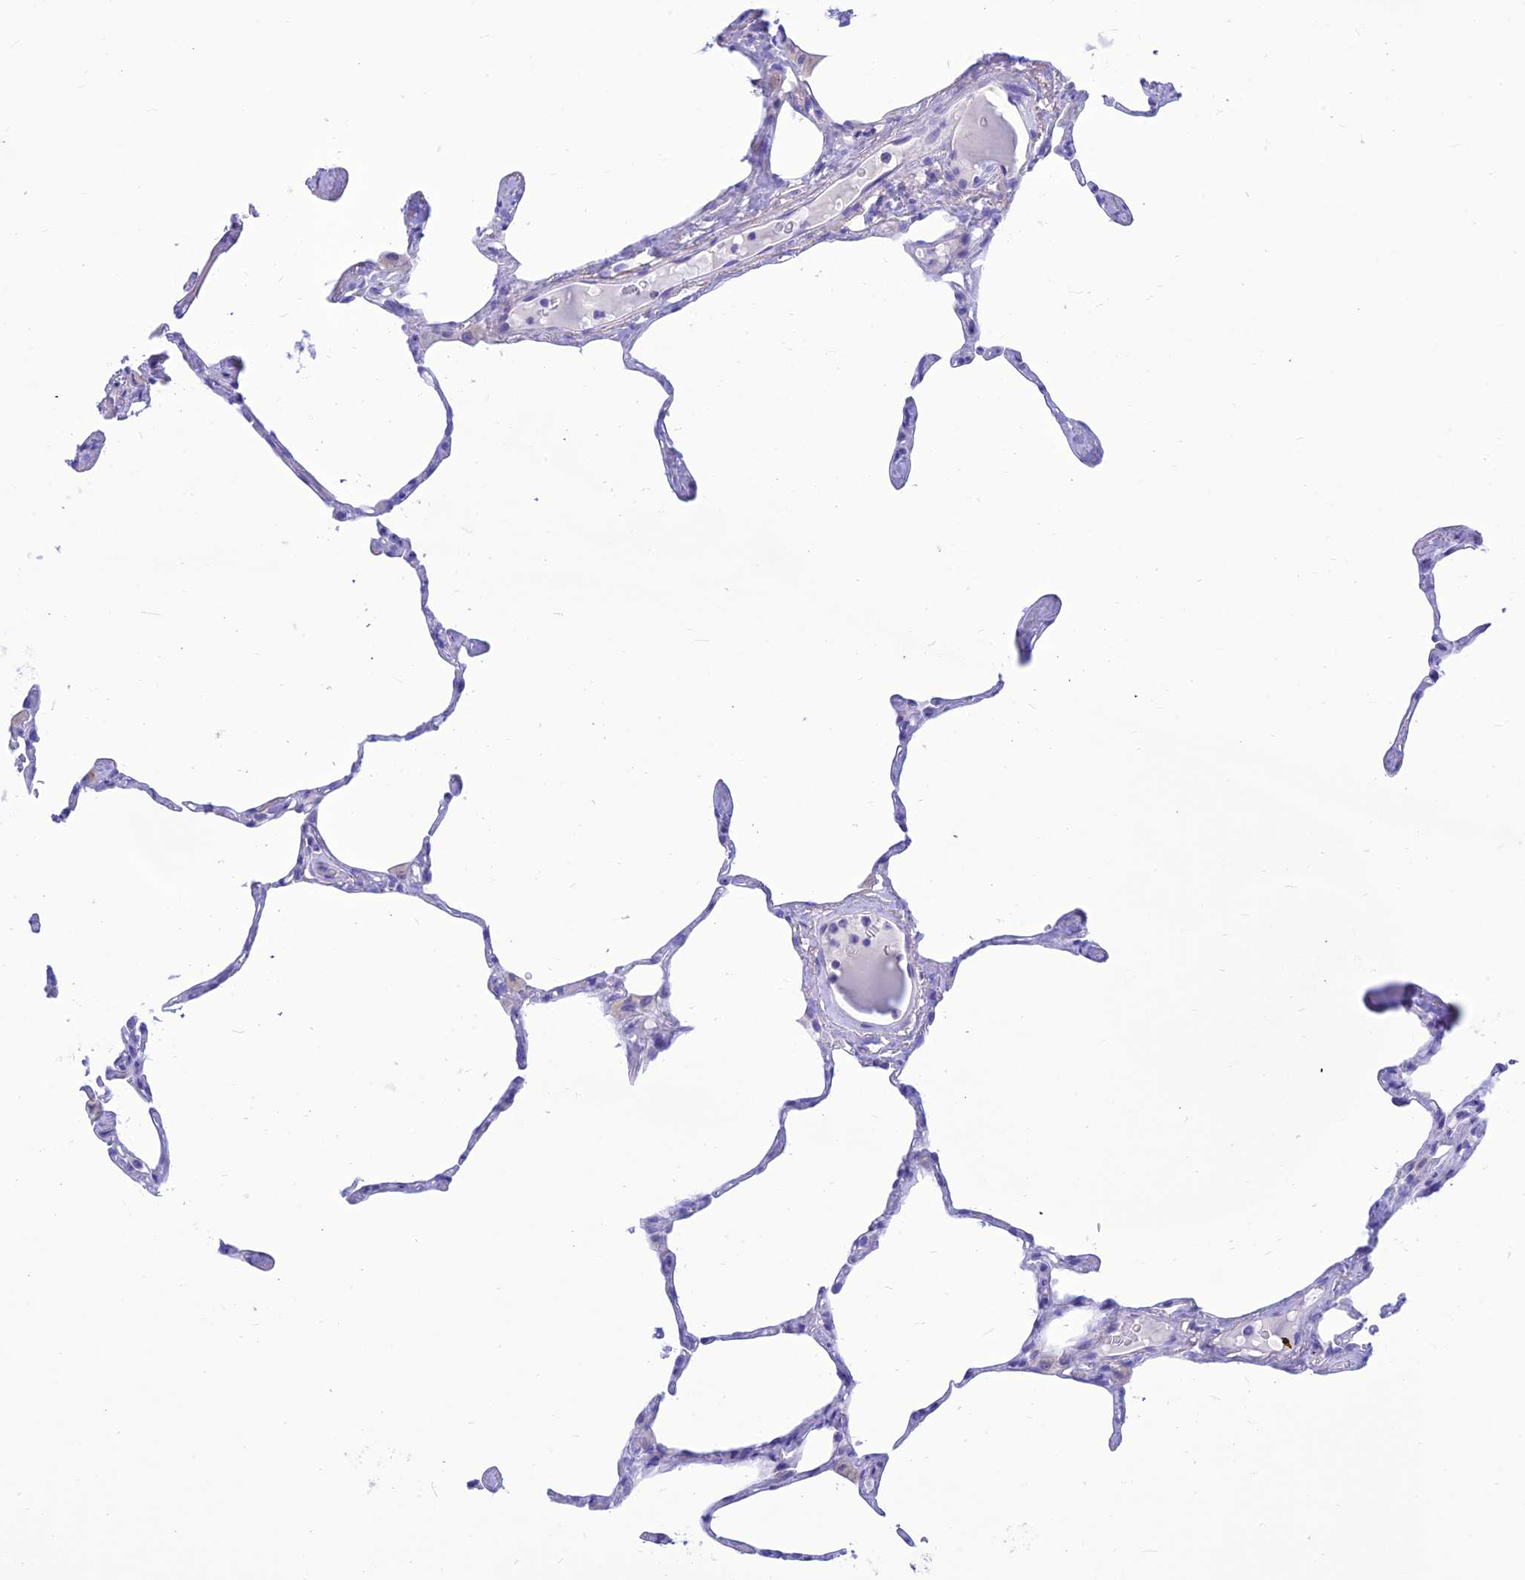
{"staining": {"intensity": "negative", "quantity": "none", "location": "none"}, "tissue": "lung", "cell_type": "Alveolar cells", "image_type": "normal", "snomed": [{"axis": "morphology", "description": "Normal tissue, NOS"}, {"axis": "topography", "description": "Lung"}], "caption": "Immunohistochemical staining of unremarkable lung reveals no significant staining in alveolar cells. (DAB (3,3'-diaminobenzidine) IHC visualized using brightfield microscopy, high magnification).", "gene": "PRNP", "patient": {"sex": "male", "age": 65}}